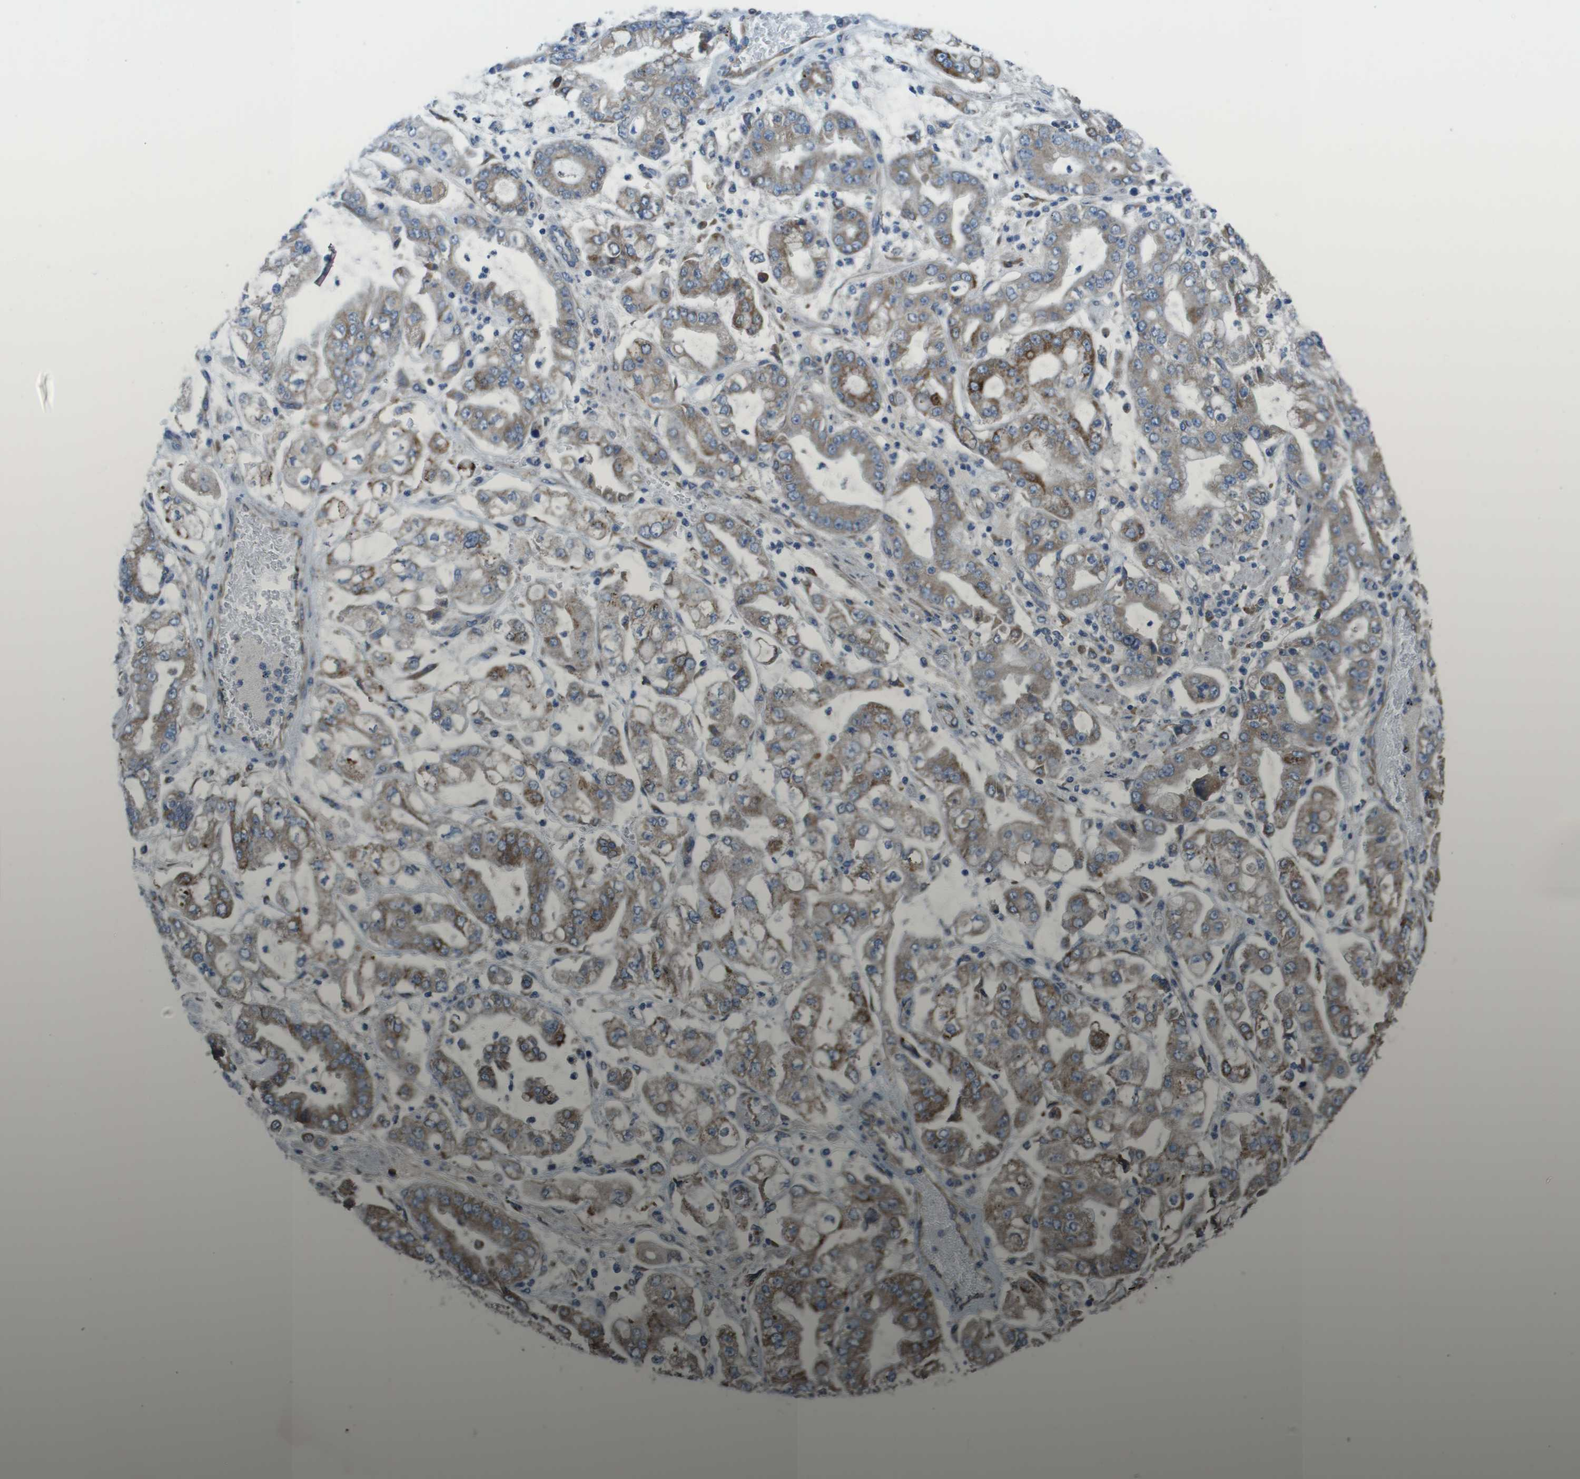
{"staining": {"intensity": "moderate", "quantity": "25%-75%", "location": "cytoplasmic/membranous"}, "tissue": "stomach cancer", "cell_type": "Tumor cells", "image_type": "cancer", "snomed": [{"axis": "morphology", "description": "Adenocarcinoma, NOS"}, {"axis": "topography", "description": "Stomach"}], "caption": "Brown immunohistochemical staining in human adenocarcinoma (stomach) displays moderate cytoplasmic/membranous staining in about 25%-75% of tumor cells.", "gene": "CLCN2", "patient": {"sex": "male", "age": 76}}